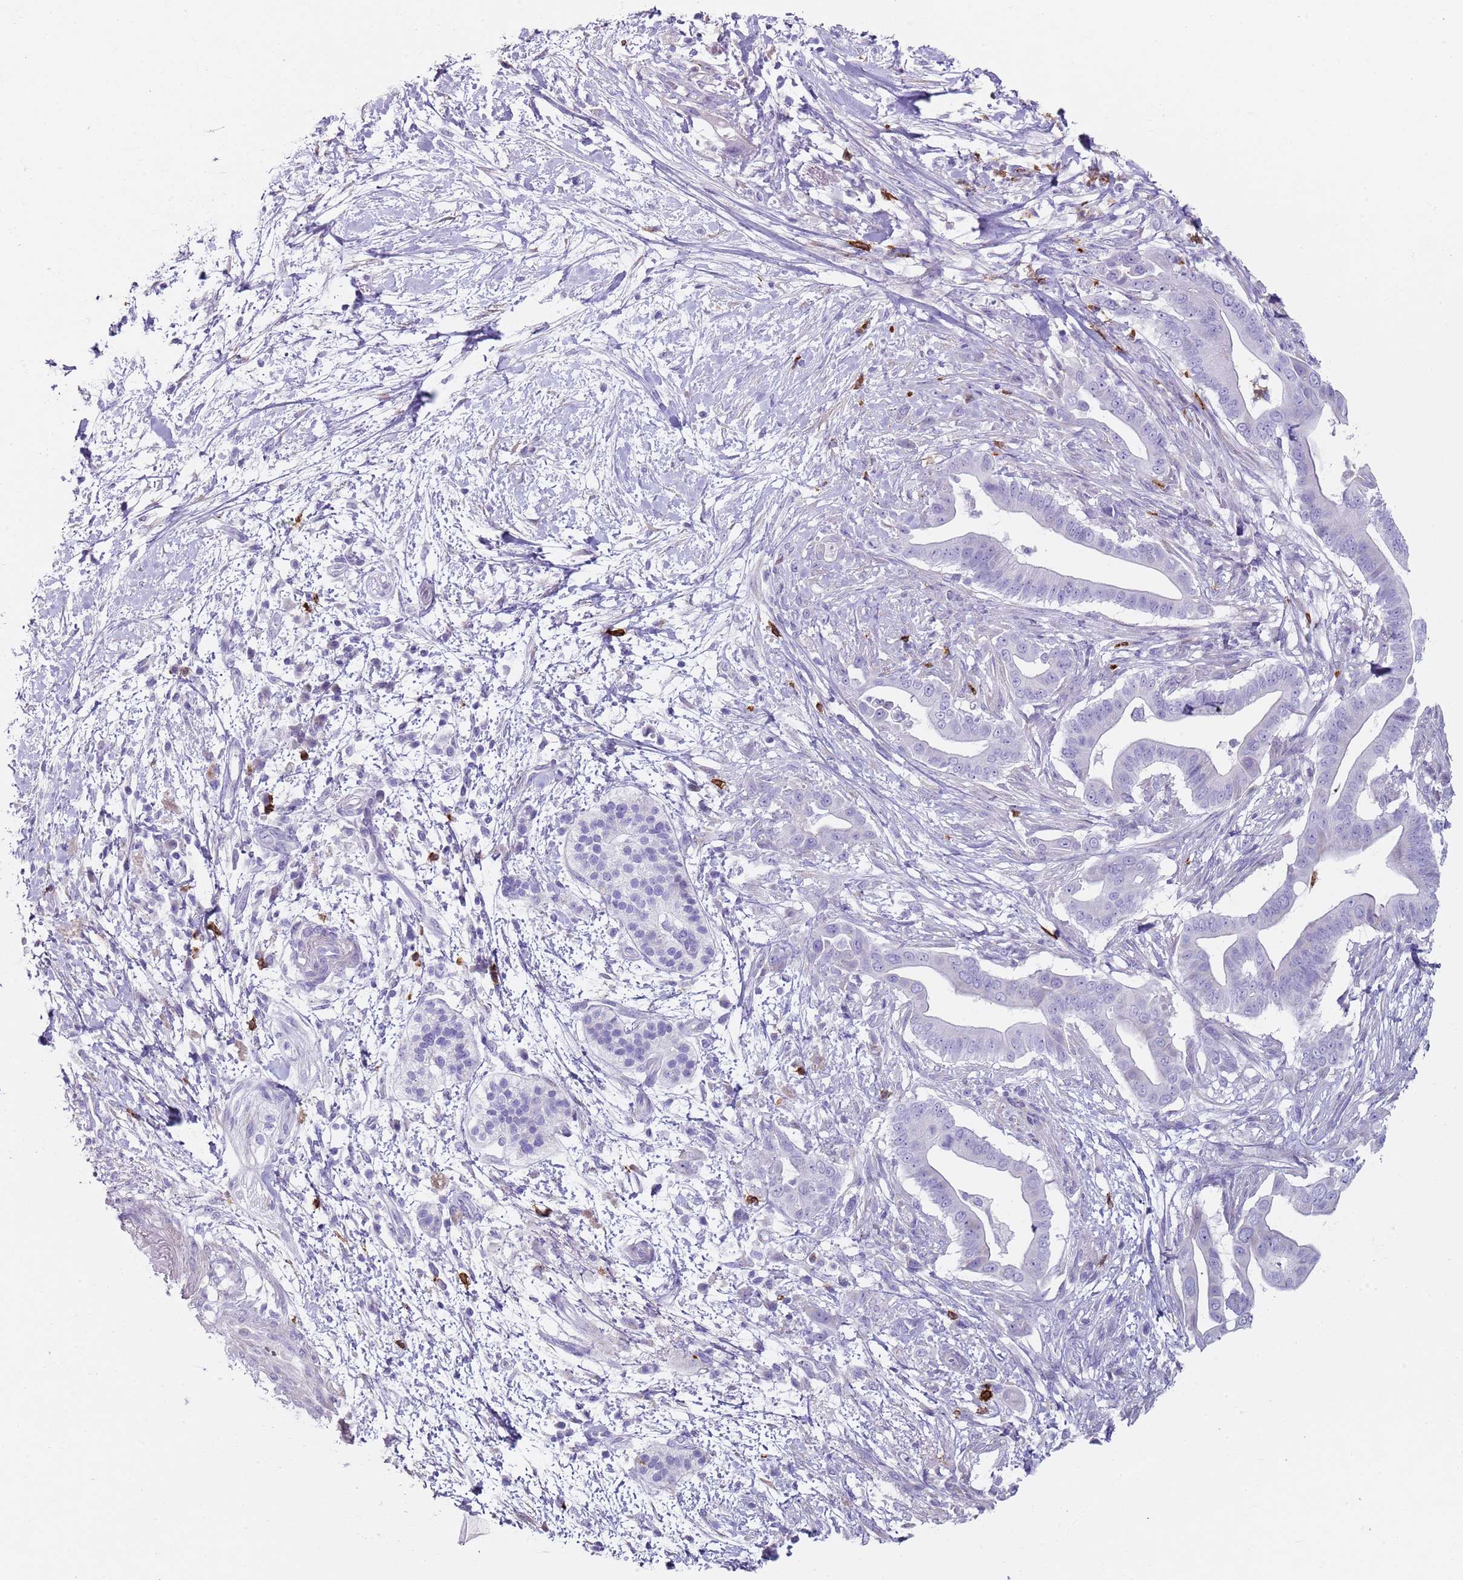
{"staining": {"intensity": "negative", "quantity": "none", "location": "none"}, "tissue": "pancreatic cancer", "cell_type": "Tumor cells", "image_type": "cancer", "snomed": [{"axis": "morphology", "description": "Adenocarcinoma, NOS"}, {"axis": "topography", "description": "Pancreas"}], "caption": "Tumor cells are negative for brown protein staining in pancreatic adenocarcinoma.", "gene": "CD177", "patient": {"sex": "male", "age": 68}}